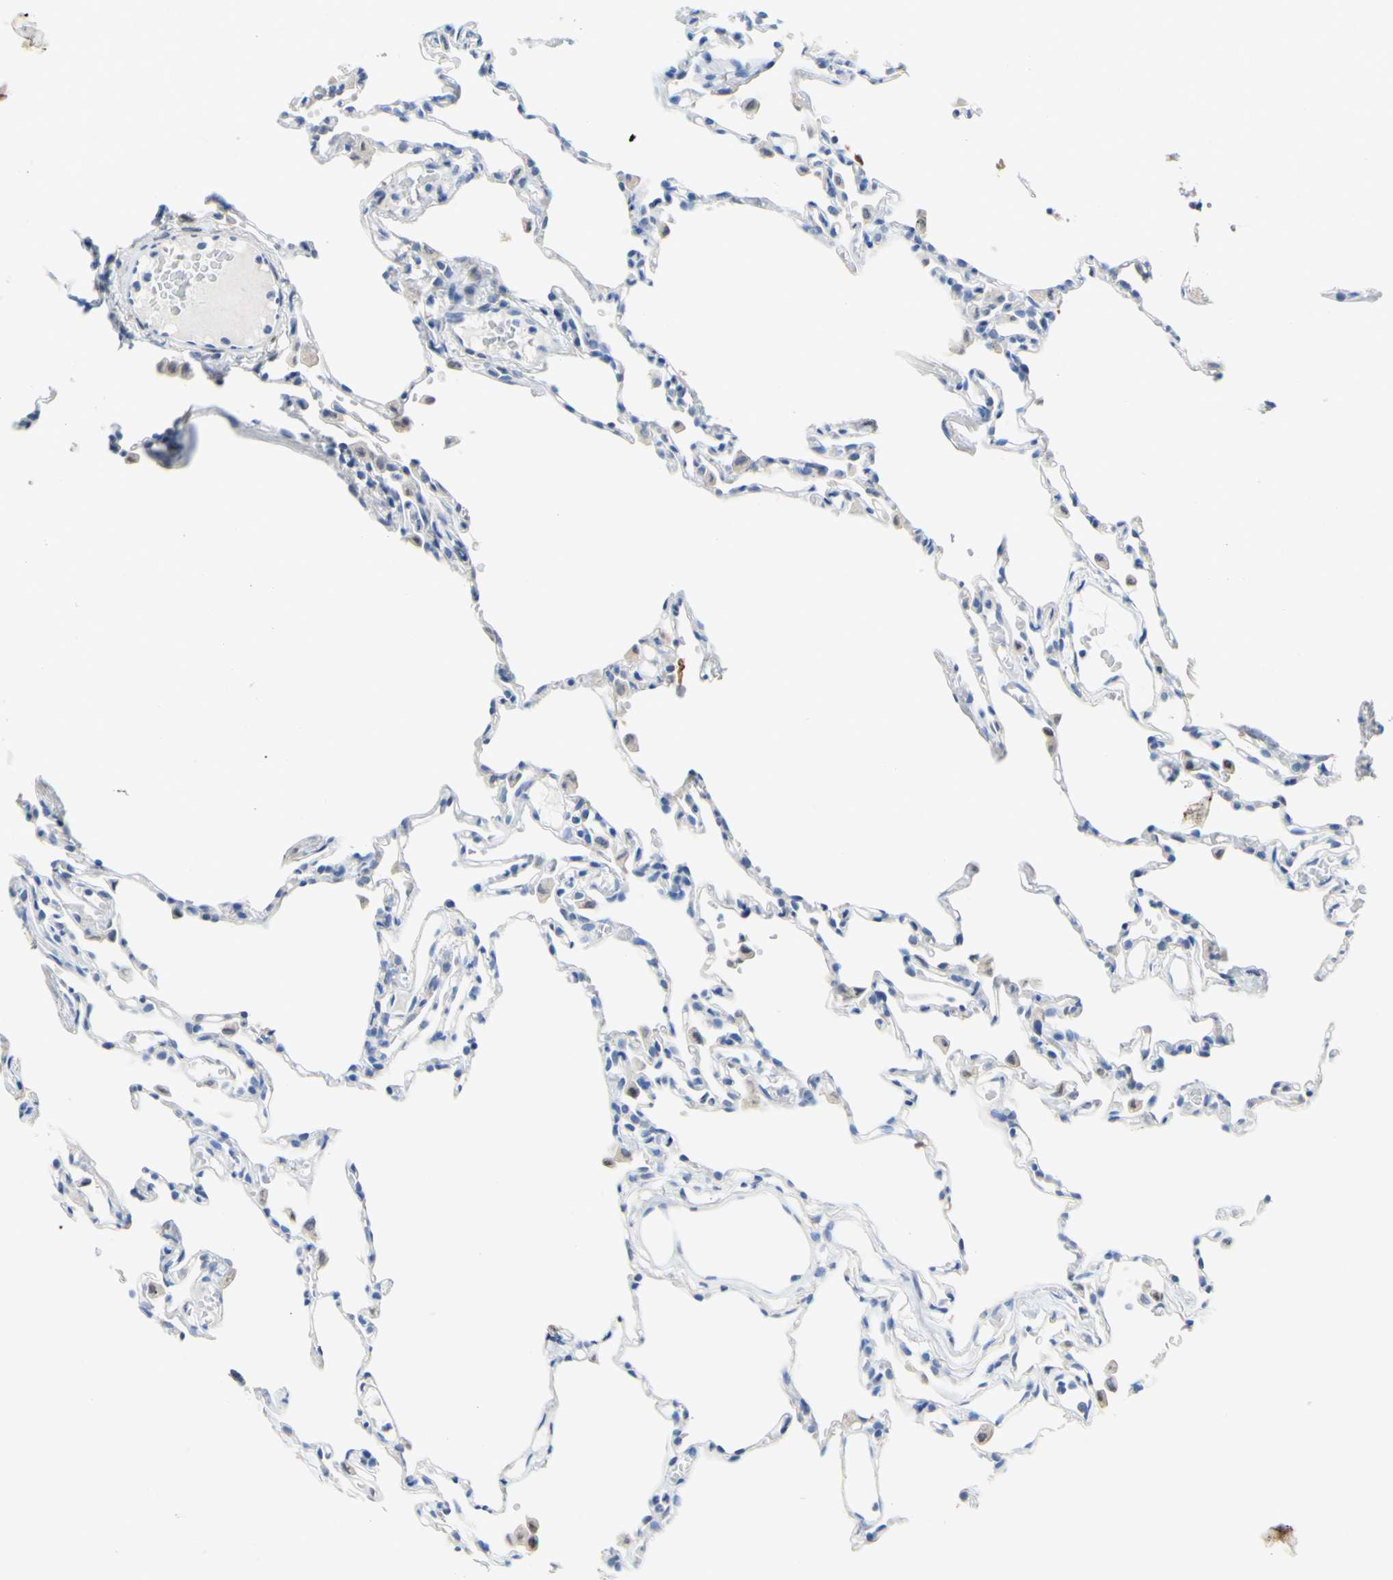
{"staining": {"intensity": "negative", "quantity": "none", "location": "none"}, "tissue": "lung", "cell_type": "Alveolar cells", "image_type": "normal", "snomed": [{"axis": "morphology", "description": "Normal tissue, NOS"}, {"axis": "topography", "description": "Lung"}], "caption": "Alveolar cells show no significant expression in benign lung. (Immunohistochemistry, brightfield microscopy, high magnification).", "gene": "DSC2", "patient": {"sex": "female", "age": 49}}